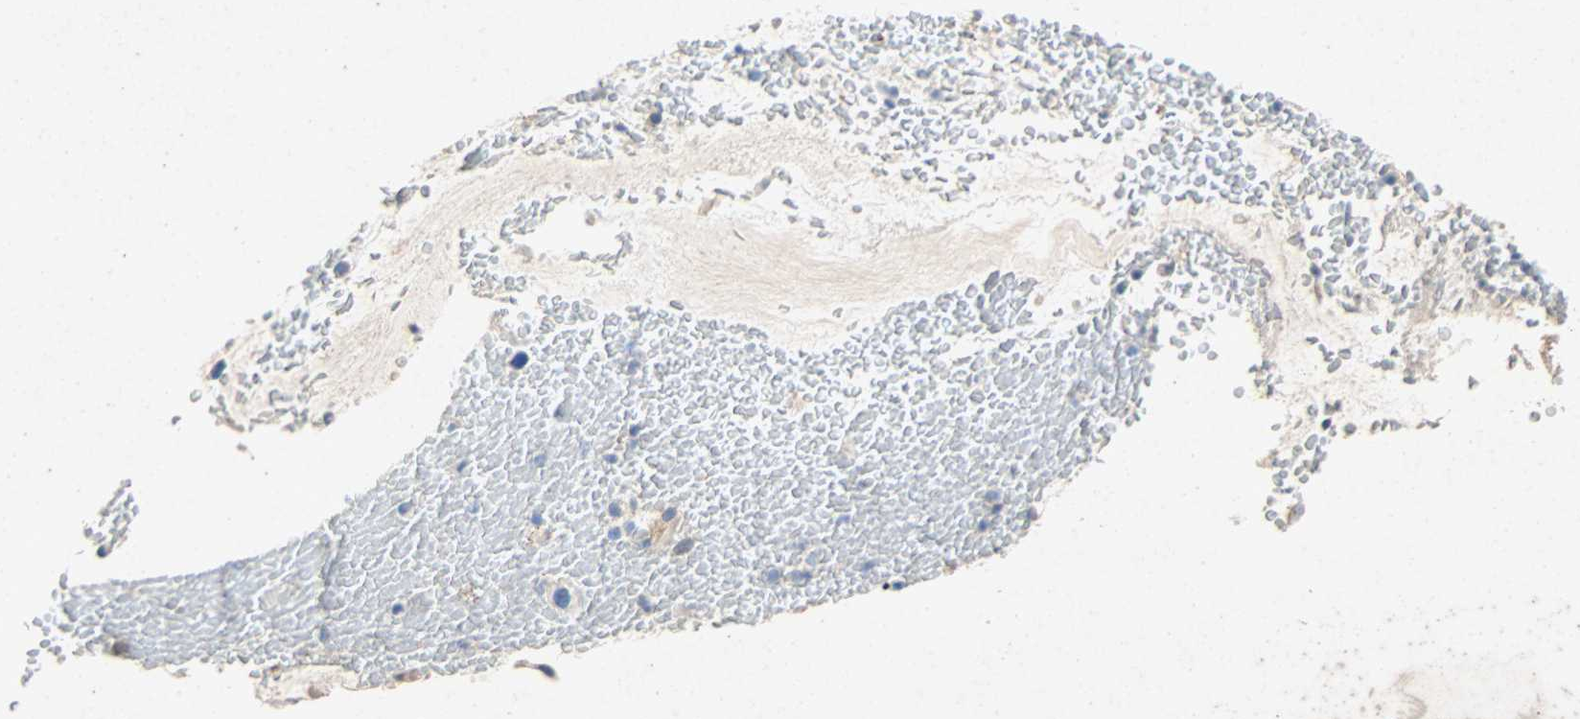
{"staining": {"intensity": "negative", "quantity": "none", "location": "none"}, "tissue": "bronchus", "cell_type": "Respiratory epithelial cells", "image_type": "normal", "snomed": [{"axis": "morphology", "description": "Normal tissue, NOS"}, {"axis": "topography", "description": "Bronchus"}], "caption": "DAB (3,3'-diaminobenzidine) immunohistochemical staining of unremarkable bronchus demonstrates no significant staining in respiratory epithelial cells.", "gene": "PCDHB2", "patient": {"sex": "male", "age": 66}}